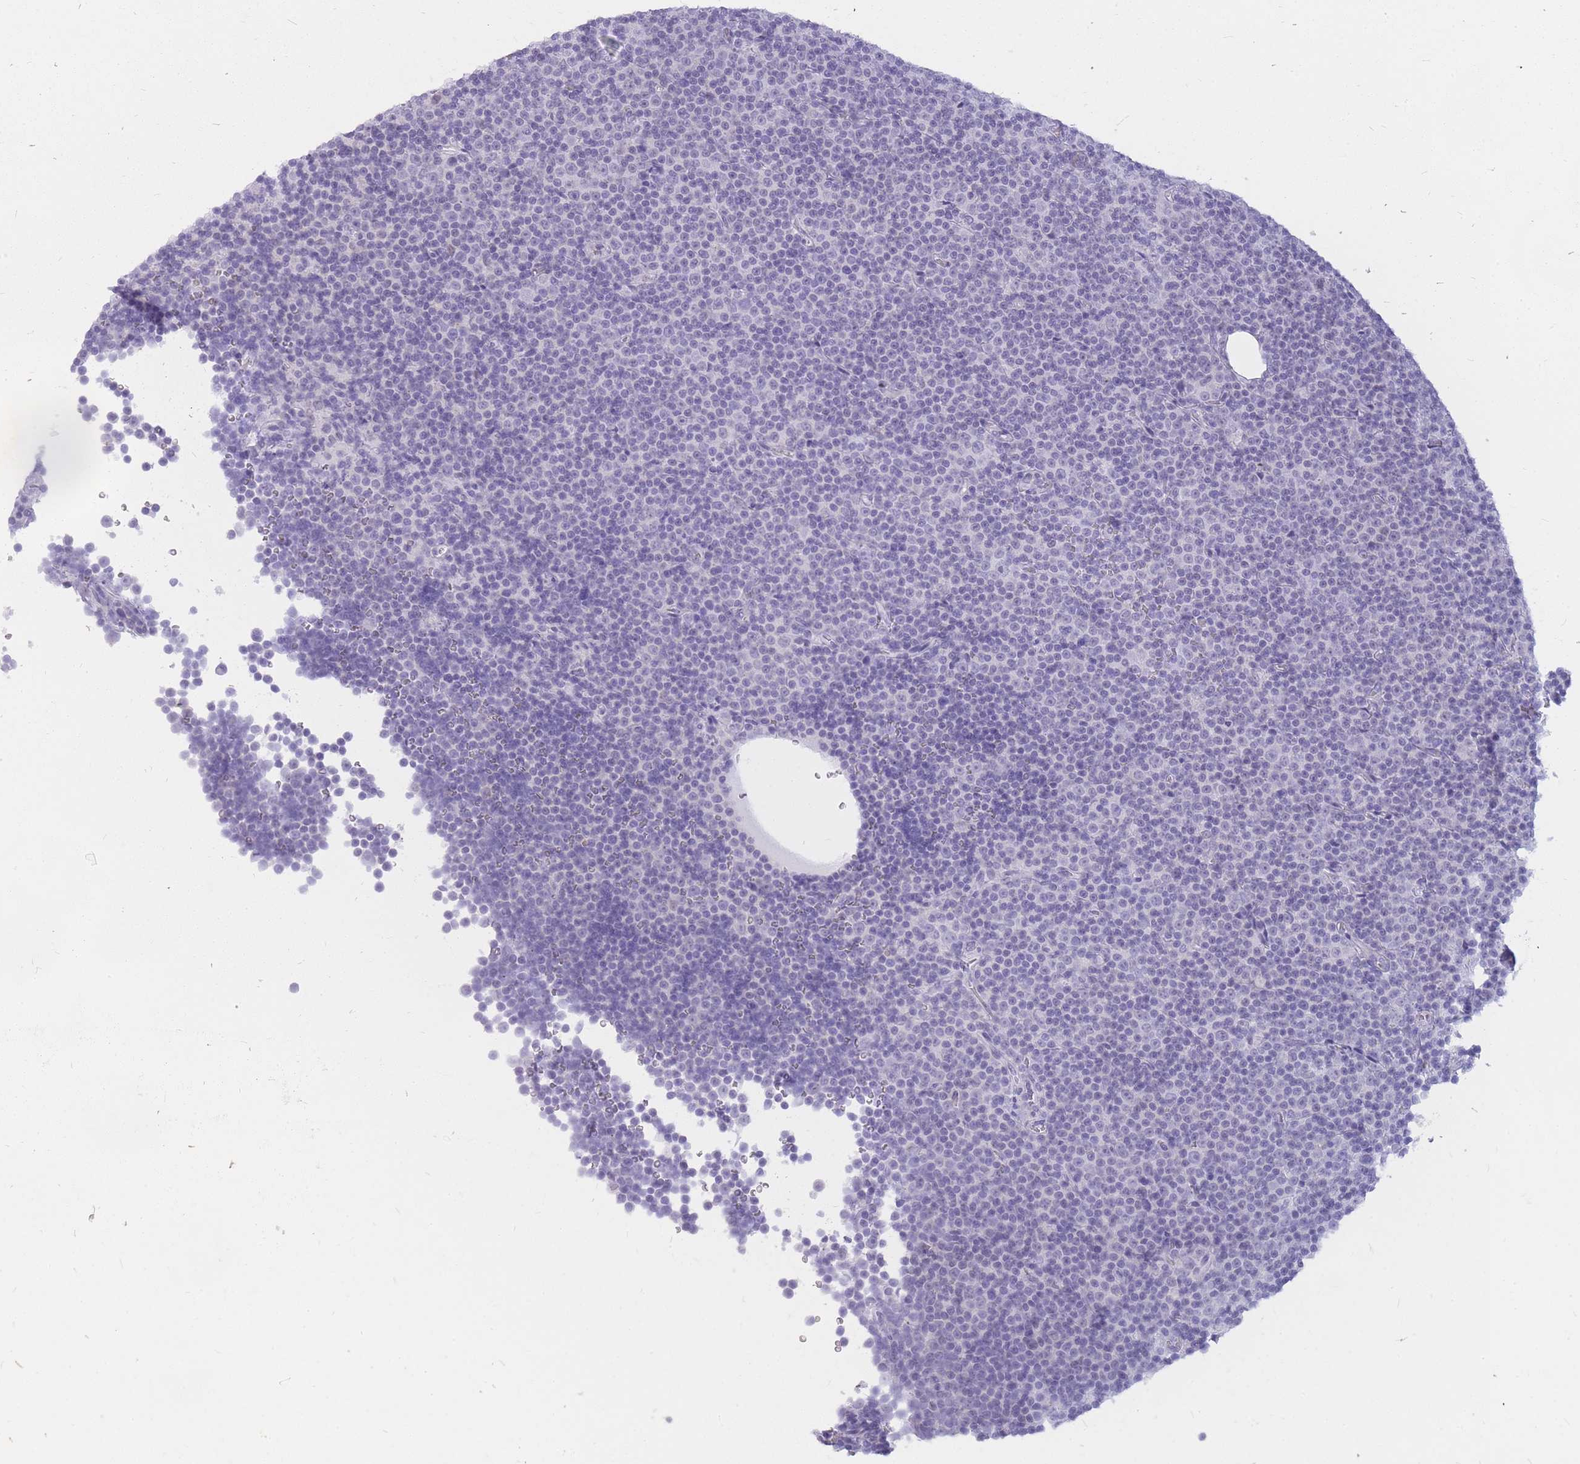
{"staining": {"intensity": "negative", "quantity": "none", "location": "none"}, "tissue": "lymphoma", "cell_type": "Tumor cells", "image_type": "cancer", "snomed": [{"axis": "morphology", "description": "Malignant lymphoma, non-Hodgkin's type, Low grade"}, {"axis": "topography", "description": "Lymph node"}], "caption": "Tumor cells are negative for protein expression in human malignant lymphoma, non-Hodgkin's type (low-grade).", "gene": "INS", "patient": {"sex": "female", "age": 67}}